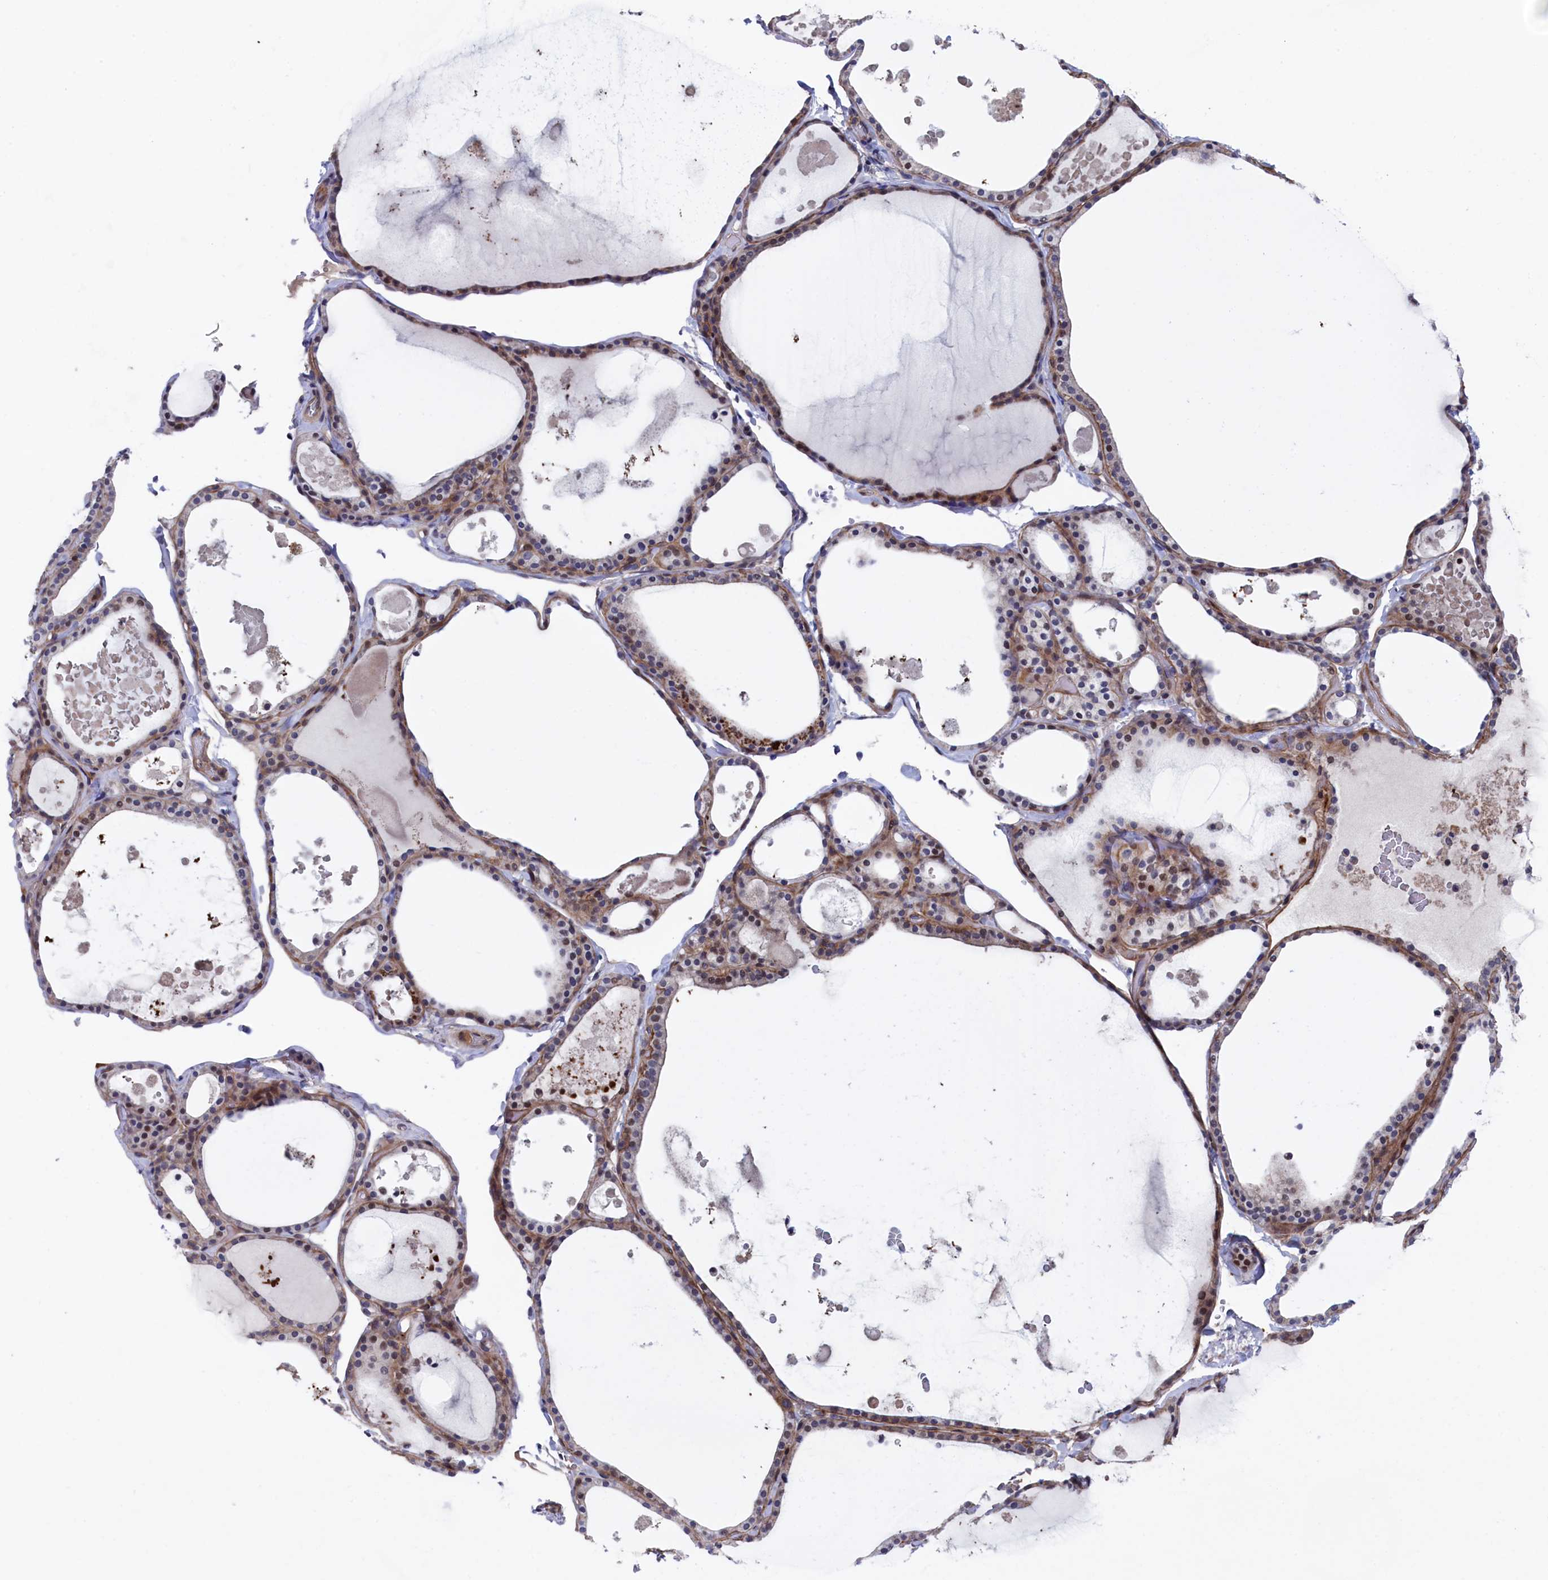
{"staining": {"intensity": "moderate", "quantity": "<25%", "location": "cytoplasmic/membranous"}, "tissue": "thyroid gland", "cell_type": "Glandular cells", "image_type": "normal", "snomed": [{"axis": "morphology", "description": "Normal tissue, NOS"}, {"axis": "topography", "description": "Thyroid gland"}], "caption": "Glandular cells show low levels of moderate cytoplasmic/membranous positivity in about <25% of cells in benign human thyroid gland.", "gene": "ZNF891", "patient": {"sex": "male", "age": 56}}